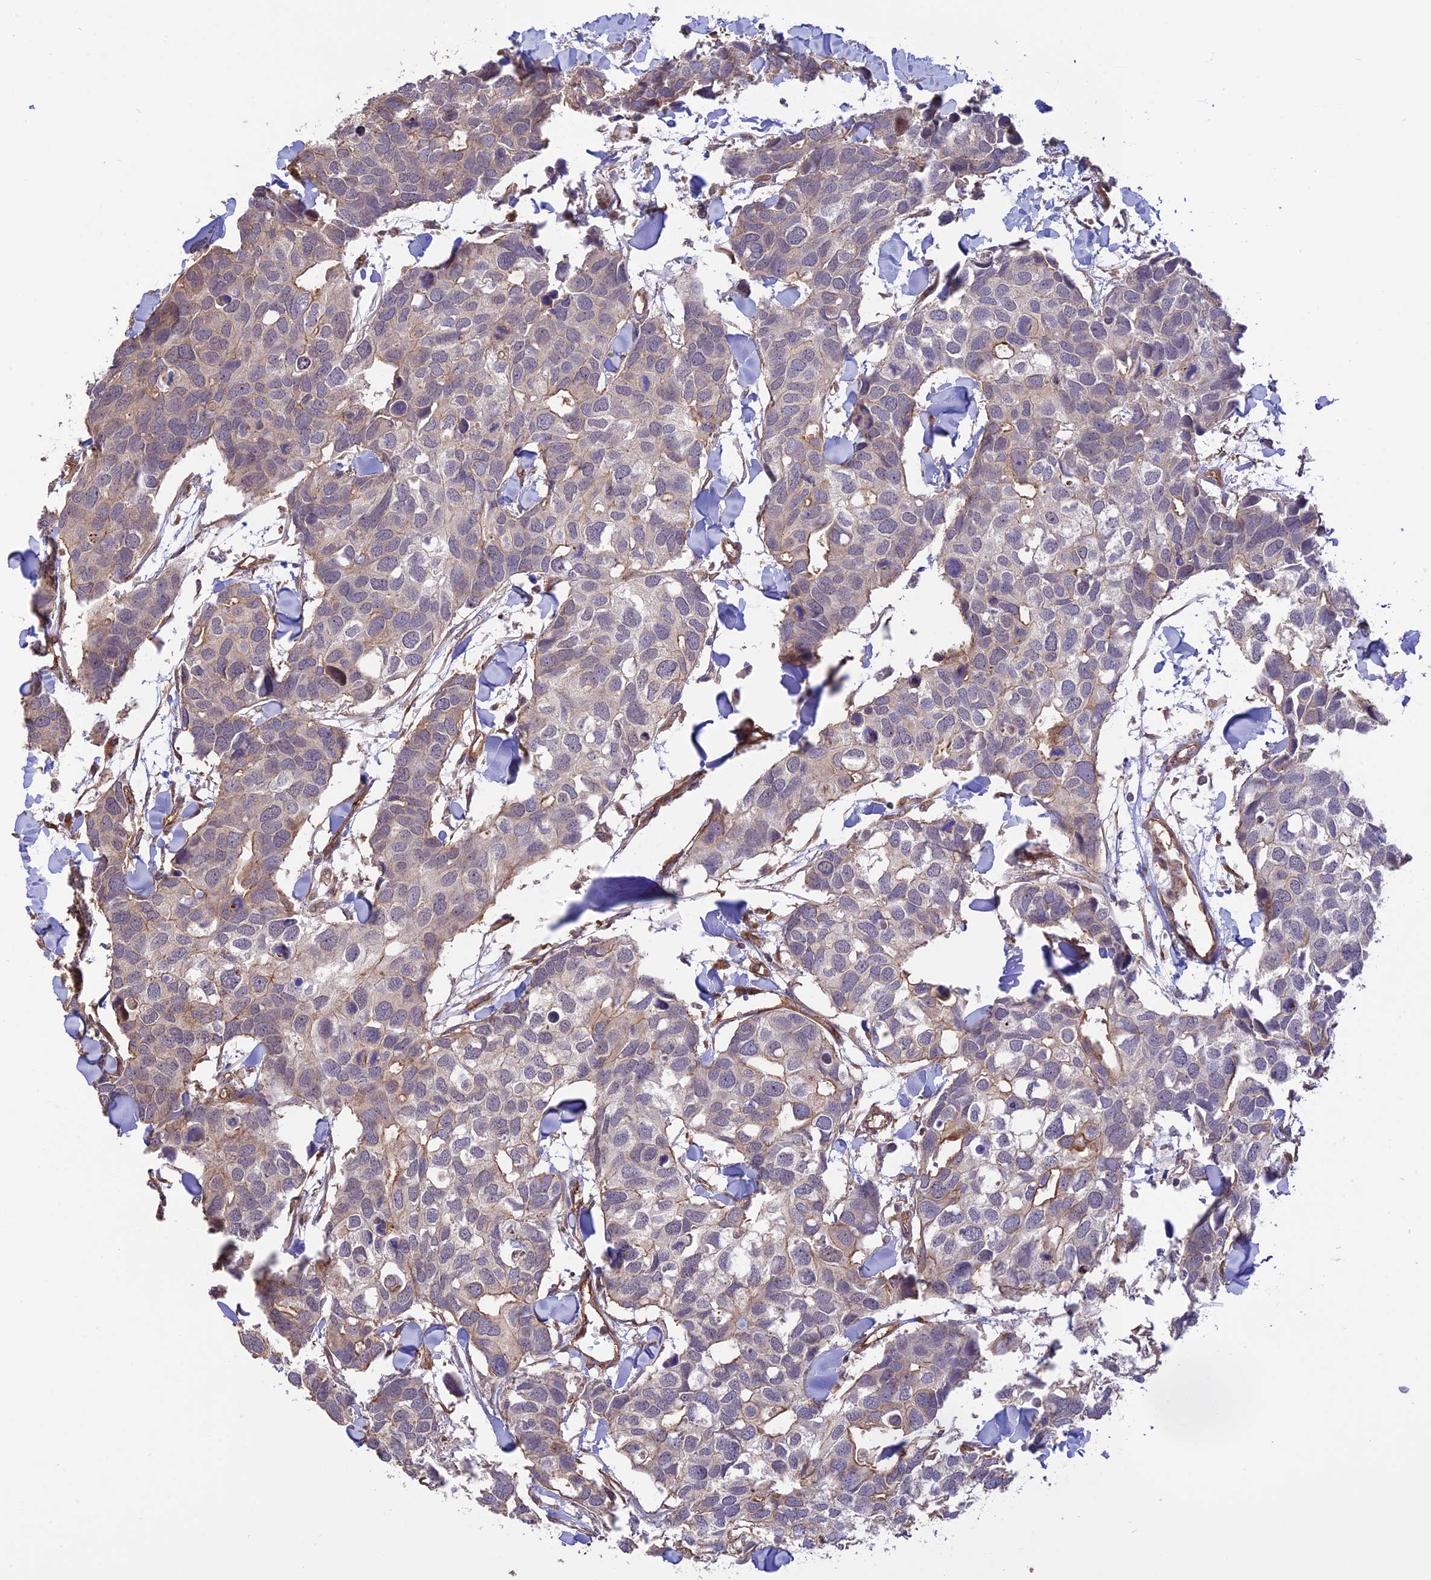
{"staining": {"intensity": "moderate", "quantity": "<25%", "location": "cytoplasmic/membranous"}, "tissue": "breast cancer", "cell_type": "Tumor cells", "image_type": "cancer", "snomed": [{"axis": "morphology", "description": "Duct carcinoma"}, {"axis": "topography", "description": "Breast"}], "caption": "Tumor cells reveal low levels of moderate cytoplasmic/membranous staining in about <25% of cells in human infiltrating ductal carcinoma (breast).", "gene": "HOMER2", "patient": {"sex": "female", "age": 83}}